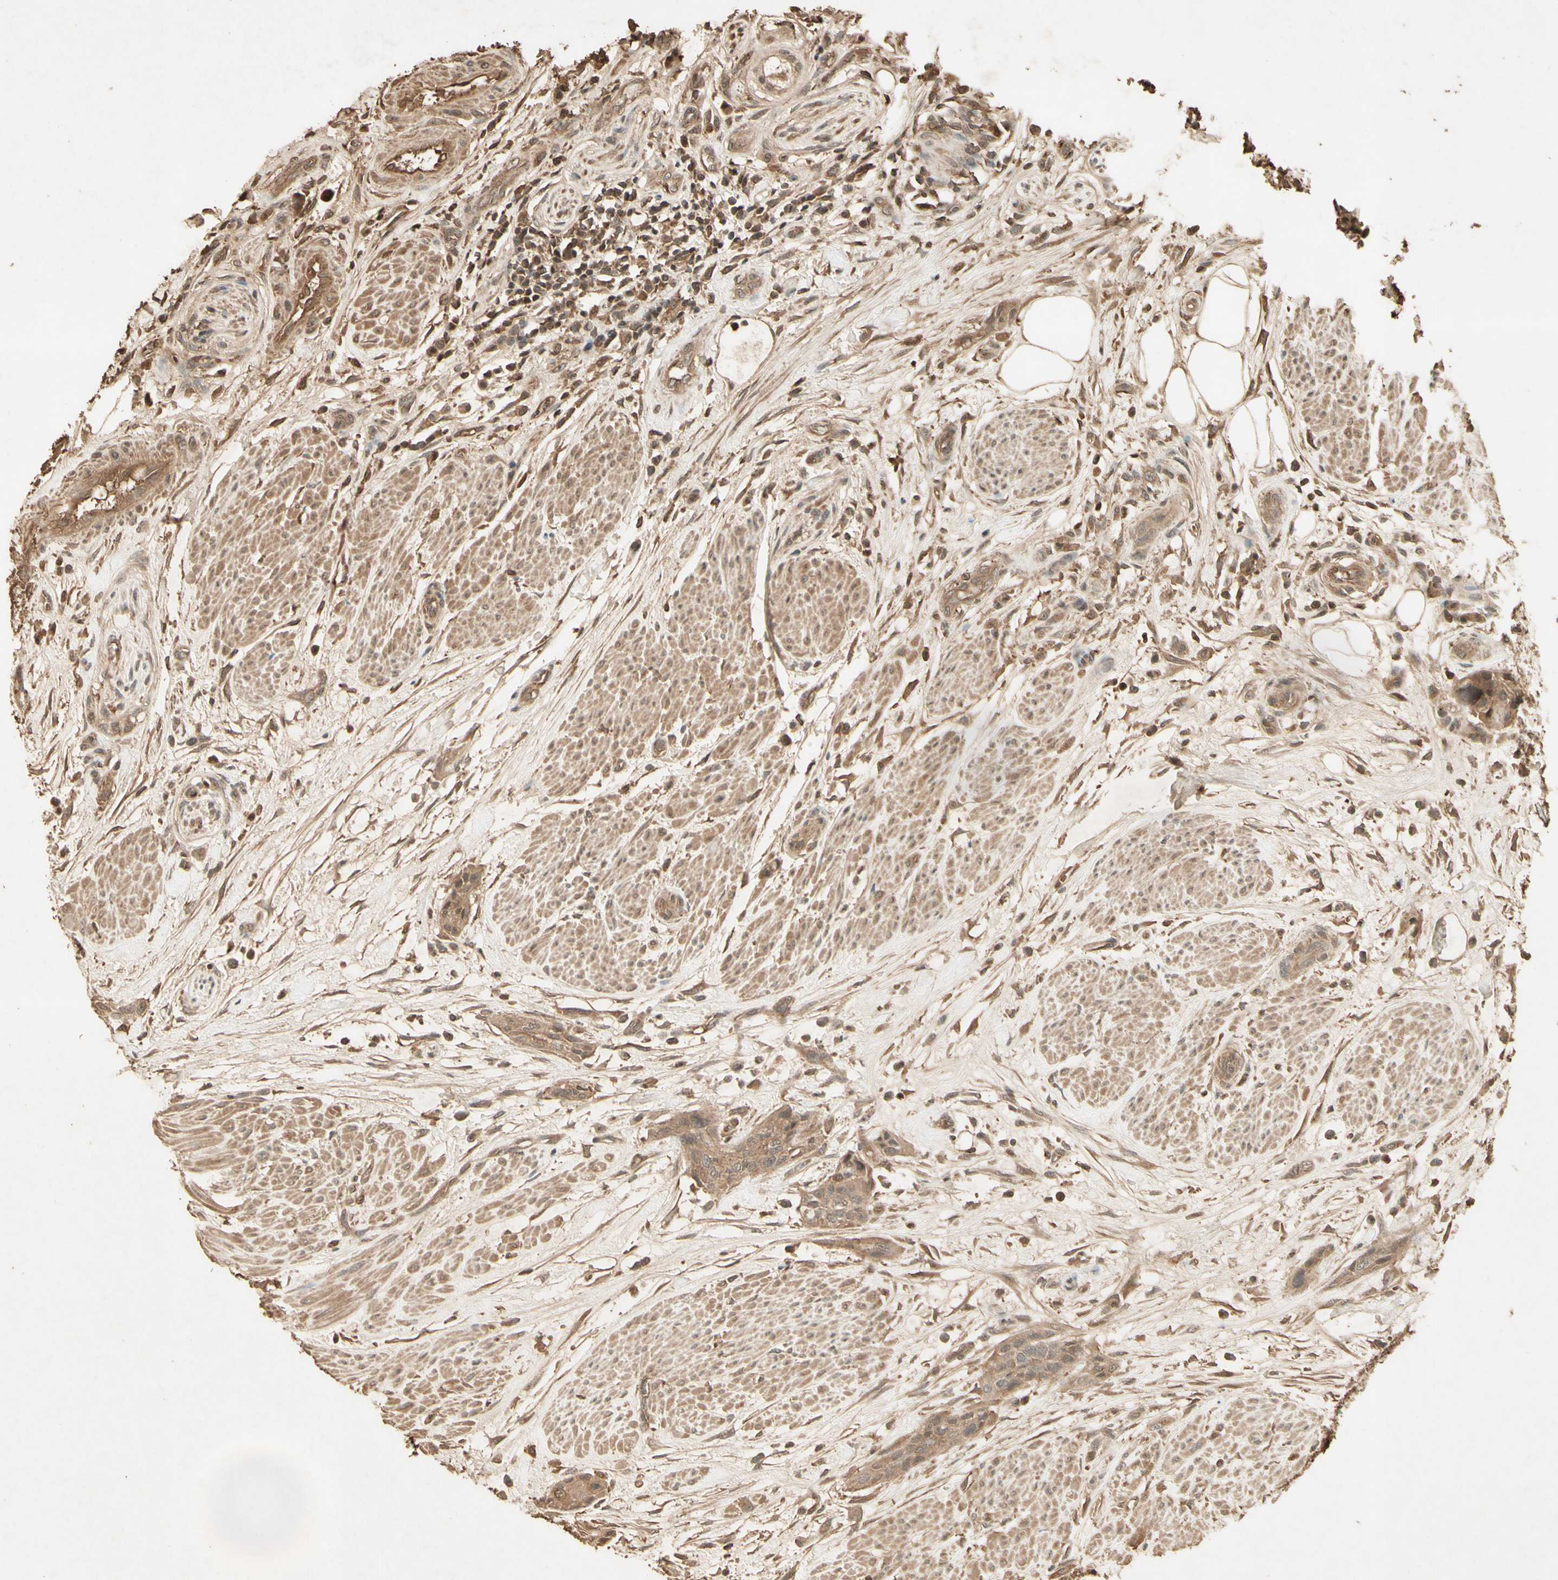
{"staining": {"intensity": "moderate", "quantity": ">75%", "location": "cytoplasmic/membranous"}, "tissue": "urothelial cancer", "cell_type": "Tumor cells", "image_type": "cancer", "snomed": [{"axis": "morphology", "description": "Urothelial carcinoma, High grade"}, {"axis": "topography", "description": "Urinary bladder"}], "caption": "Immunohistochemical staining of human urothelial cancer reveals moderate cytoplasmic/membranous protein positivity in about >75% of tumor cells.", "gene": "SMAD9", "patient": {"sex": "male", "age": 35}}